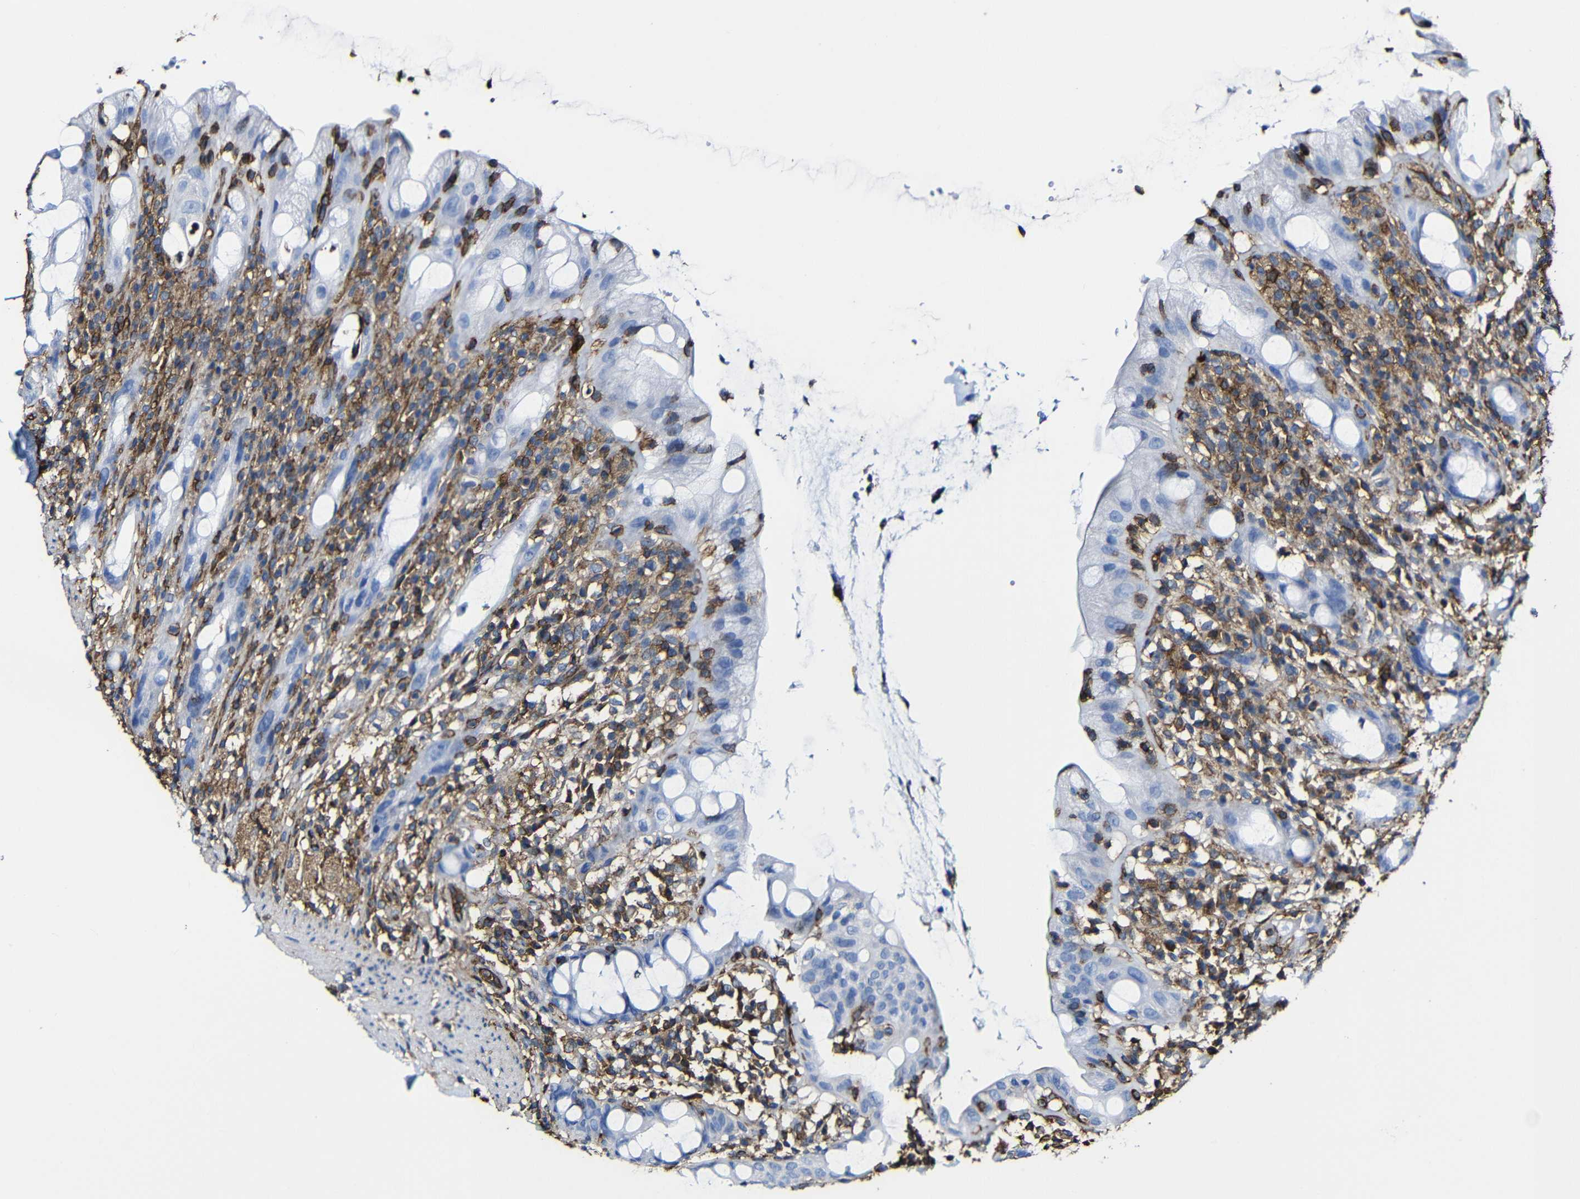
{"staining": {"intensity": "negative", "quantity": "none", "location": "none"}, "tissue": "rectum", "cell_type": "Glandular cells", "image_type": "normal", "snomed": [{"axis": "morphology", "description": "Normal tissue, NOS"}, {"axis": "topography", "description": "Rectum"}], "caption": "High power microscopy image of an IHC histopathology image of unremarkable rectum, revealing no significant positivity in glandular cells.", "gene": "MSN", "patient": {"sex": "male", "age": 44}}